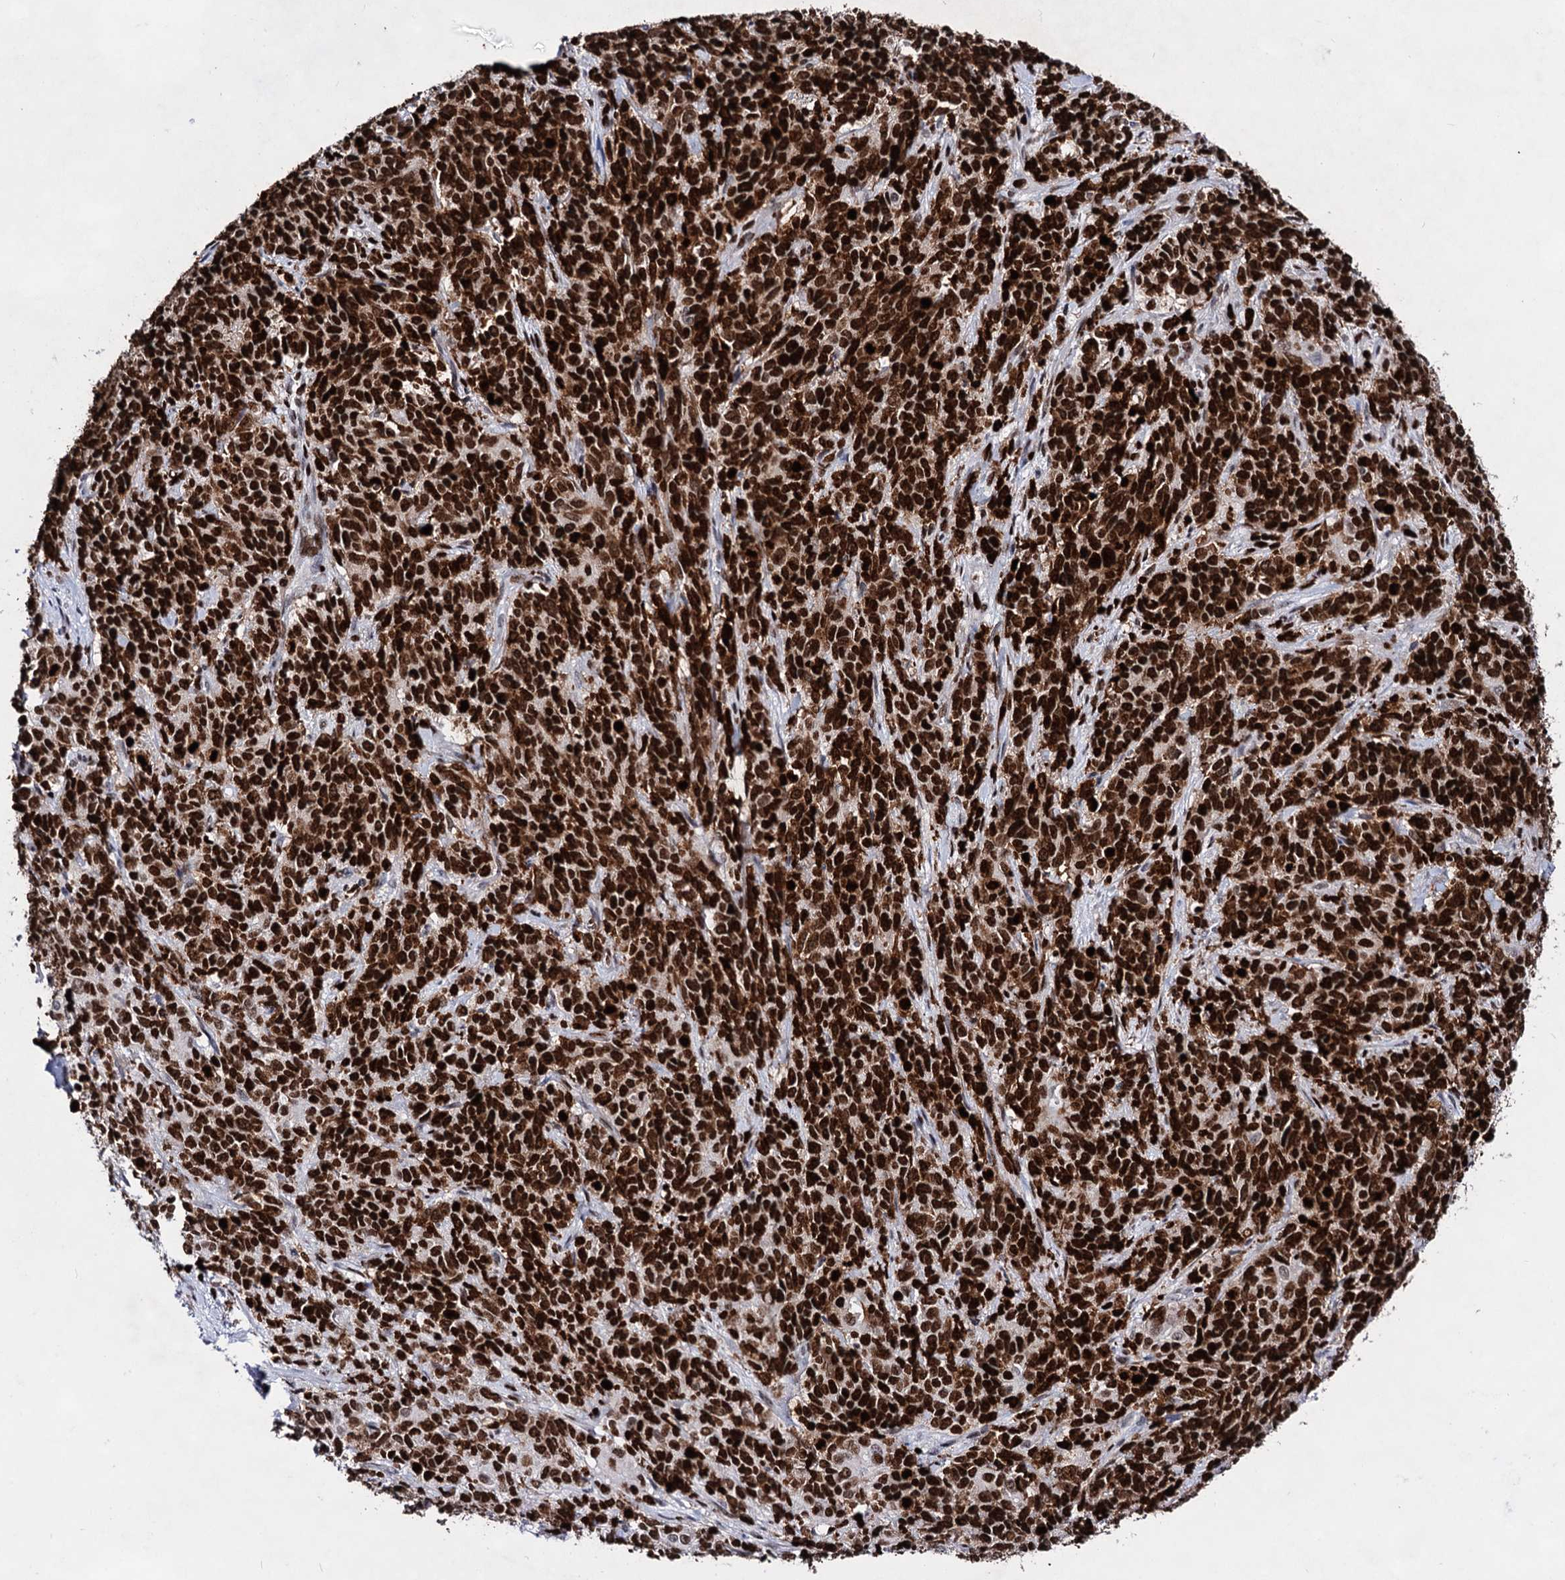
{"staining": {"intensity": "strong", "quantity": ">75%", "location": "nuclear"}, "tissue": "cervical cancer", "cell_type": "Tumor cells", "image_type": "cancer", "snomed": [{"axis": "morphology", "description": "Squamous cell carcinoma, NOS"}, {"axis": "topography", "description": "Cervix"}], "caption": "Squamous cell carcinoma (cervical) stained with immunohistochemistry exhibits strong nuclear staining in about >75% of tumor cells.", "gene": "HMGB2", "patient": {"sex": "female", "age": 60}}